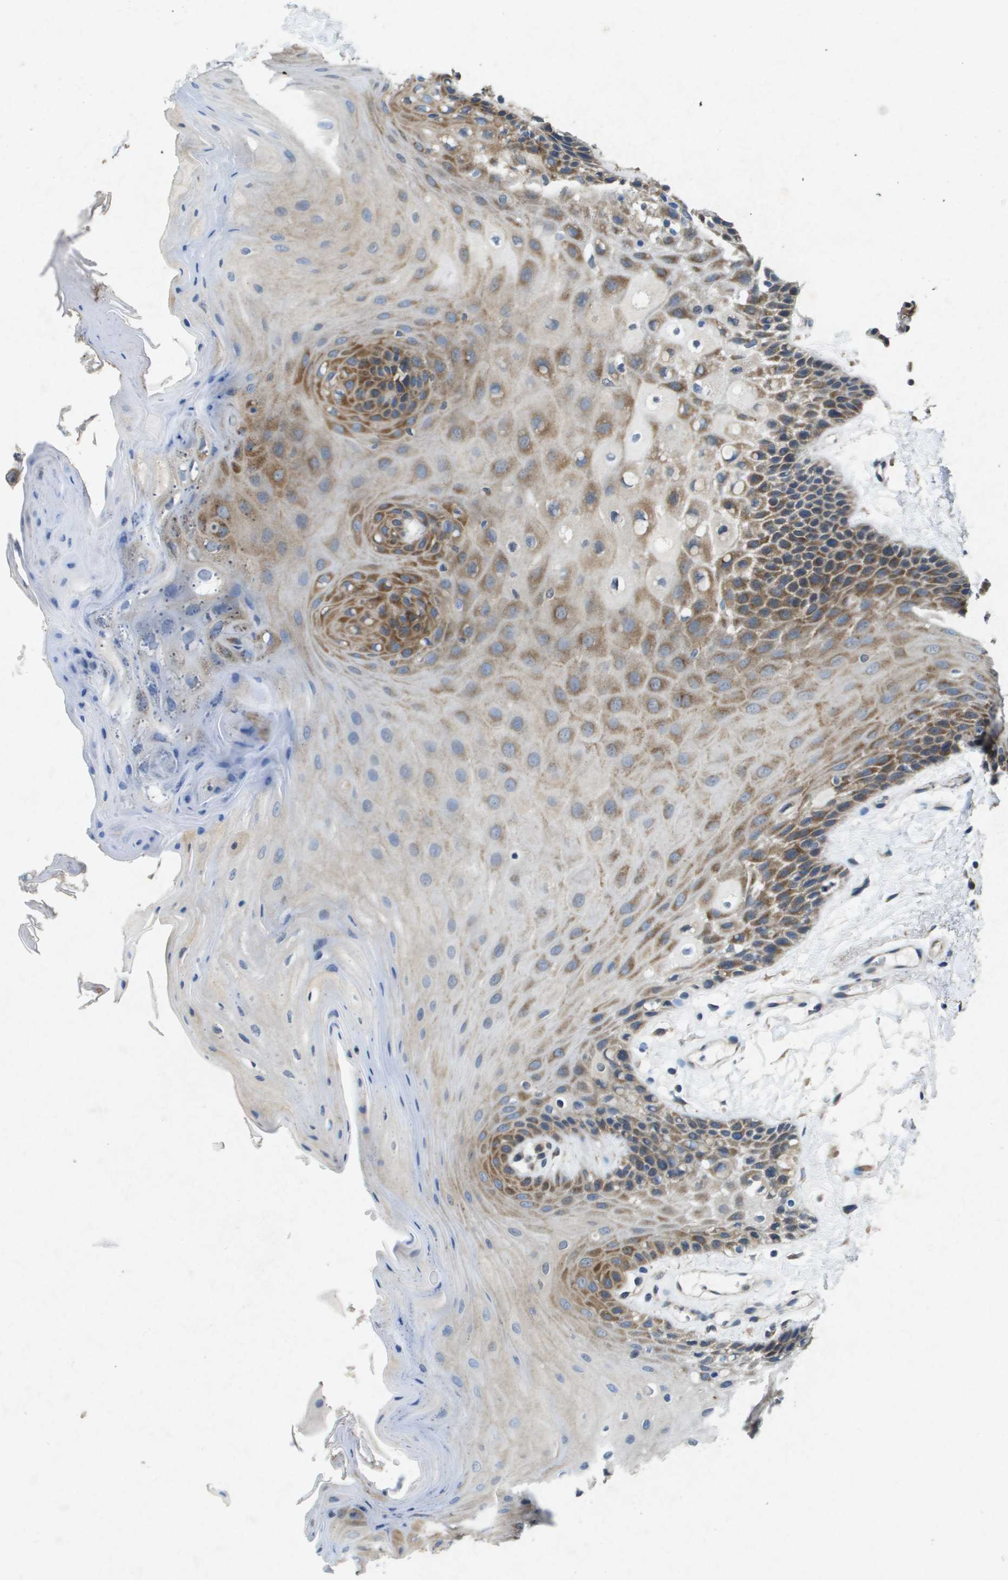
{"staining": {"intensity": "moderate", "quantity": "25%-75%", "location": "cytoplasmic/membranous"}, "tissue": "oral mucosa", "cell_type": "Squamous epithelial cells", "image_type": "normal", "snomed": [{"axis": "morphology", "description": "Normal tissue, NOS"}, {"axis": "morphology", "description": "Squamous cell carcinoma, NOS"}, {"axis": "topography", "description": "Oral tissue"}, {"axis": "topography", "description": "Head-Neck"}], "caption": "Brown immunohistochemical staining in normal oral mucosa reveals moderate cytoplasmic/membranous positivity in approximately 25%-75% of squamous epithelial cells.", "gene": "PTPRT", "patient": {"sex": "male", "age": 71}}